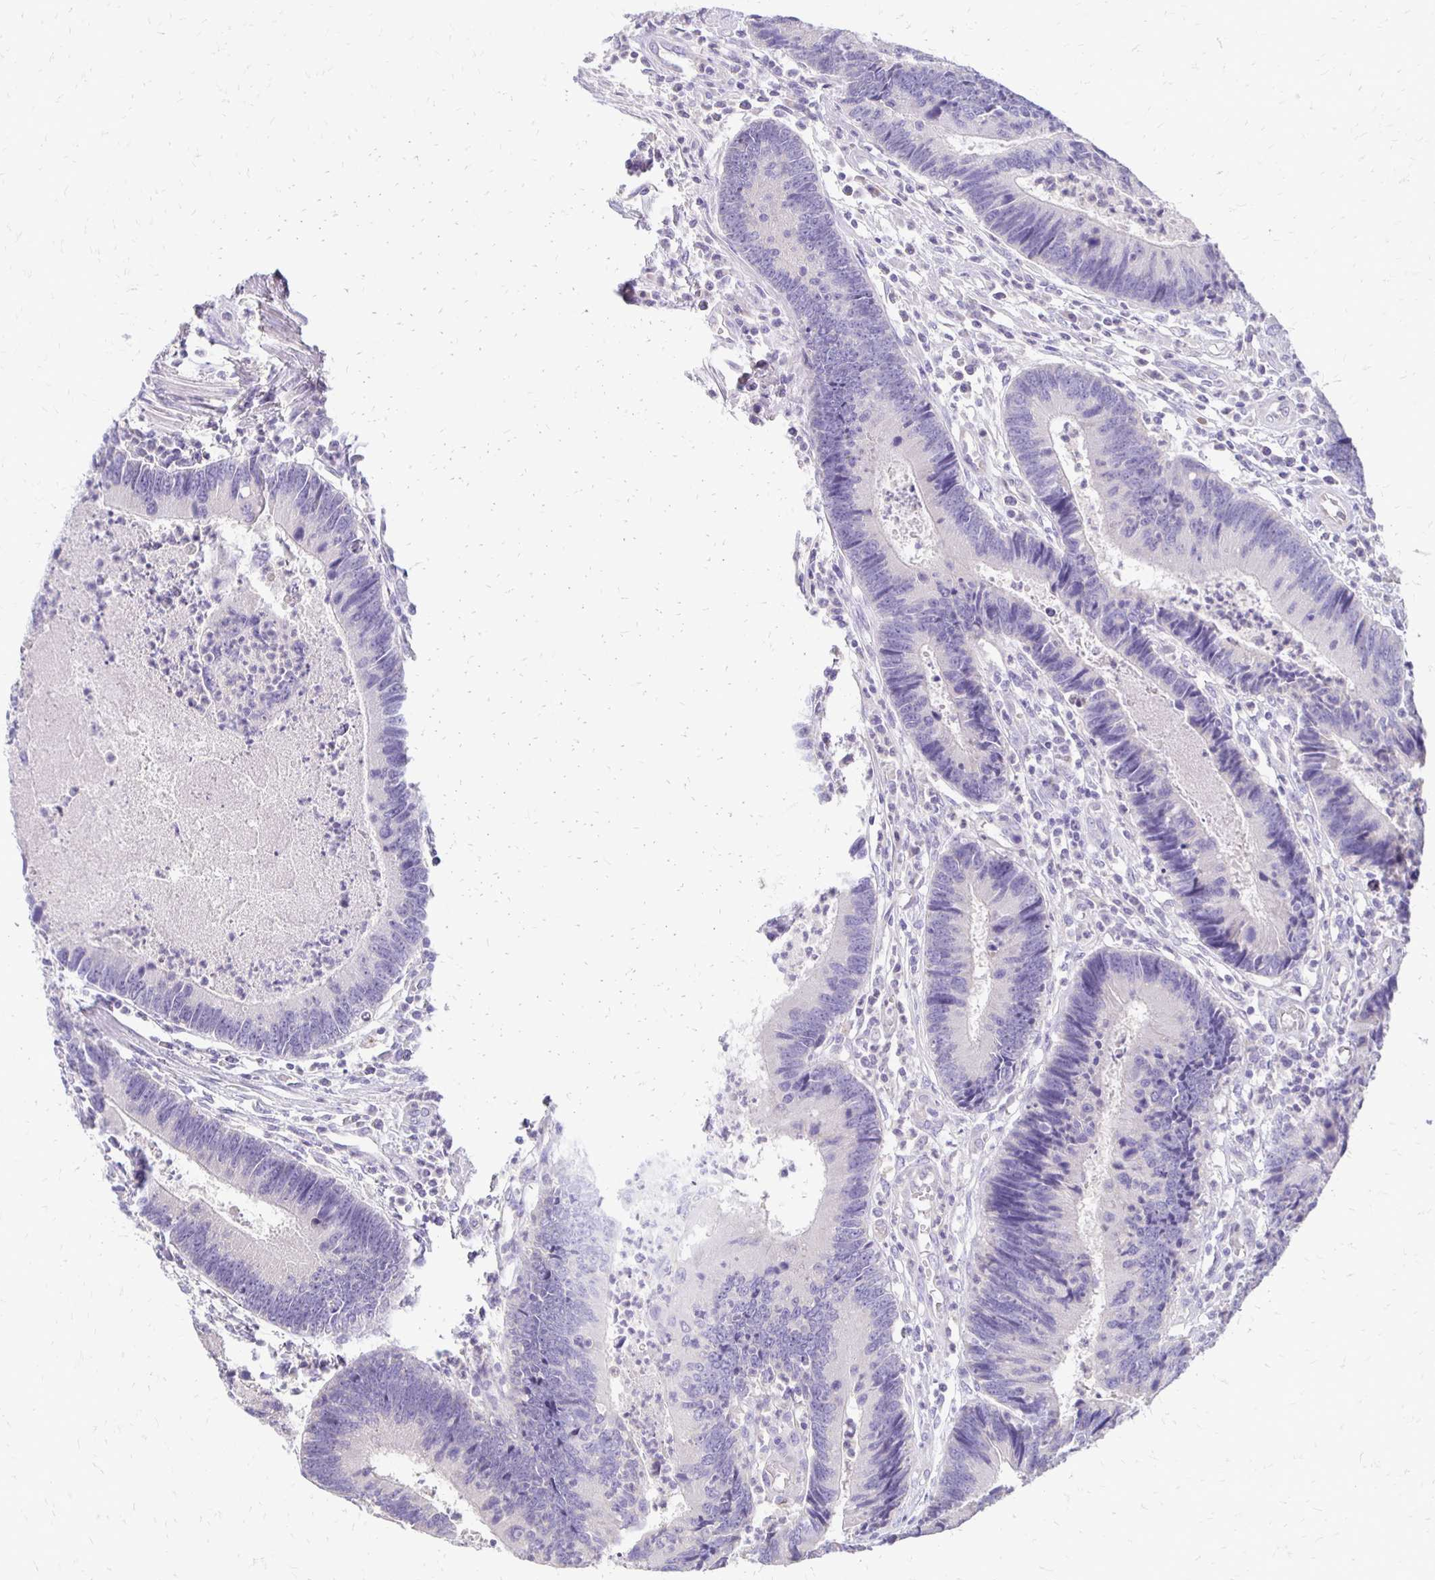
{"staining": {"intensity": "negative", "quantity": "none", "location": "none"}, "tissue": "colorectal cancer", "cell_type": "Tumor cells", "image_type": "cancer", "snomed": [{"axis": "morphology", "description": "Adenocarcinoma, NOS"}, {"axis": "topography", "description": "Colon"}], "caption": "Immunohistochemistry (IHC) of colorectal adenocarcinoma reveals no positivity in tumor cells.", "gene": "ALPG", "patient": {"sex": "female", "age": 67}}